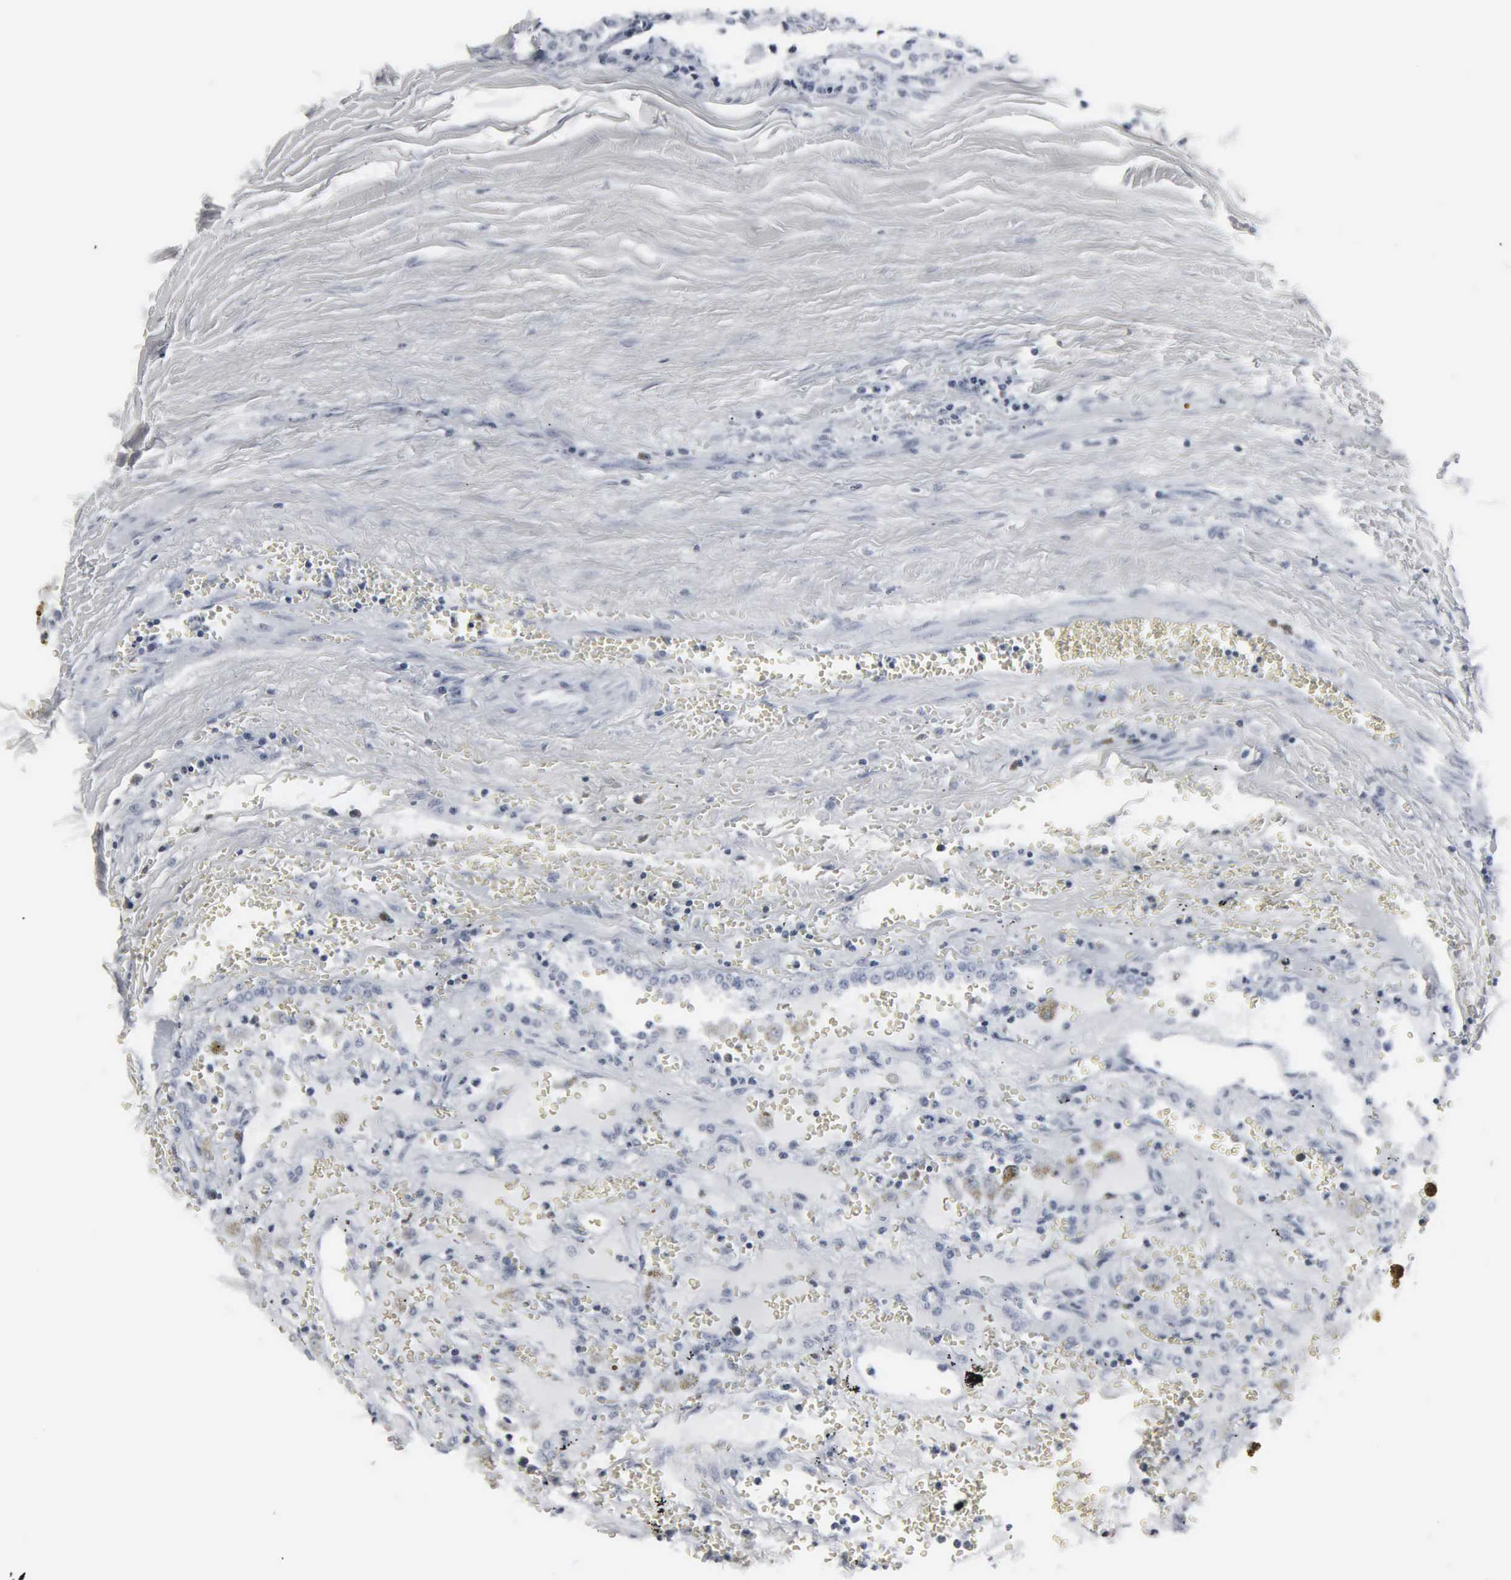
{"staining": {"intensity": "negative", "quantity": "none", "location": "none"}, "tissue": "carcinoid", "cell_type": "Tumor cells", "image_type": "cancer", "snomed": [{"axis": "morphology", "description": "Carcinoid, malignant, NOS"}, {"axis": "topography", "description": "Bronchus"}], "caption": "The photomicrograph exhibits no significant positivity in tumor cells of carcinoid (malignant).", "gene": "DGCR2", "patient": {"sex": "male", "age": 55}}